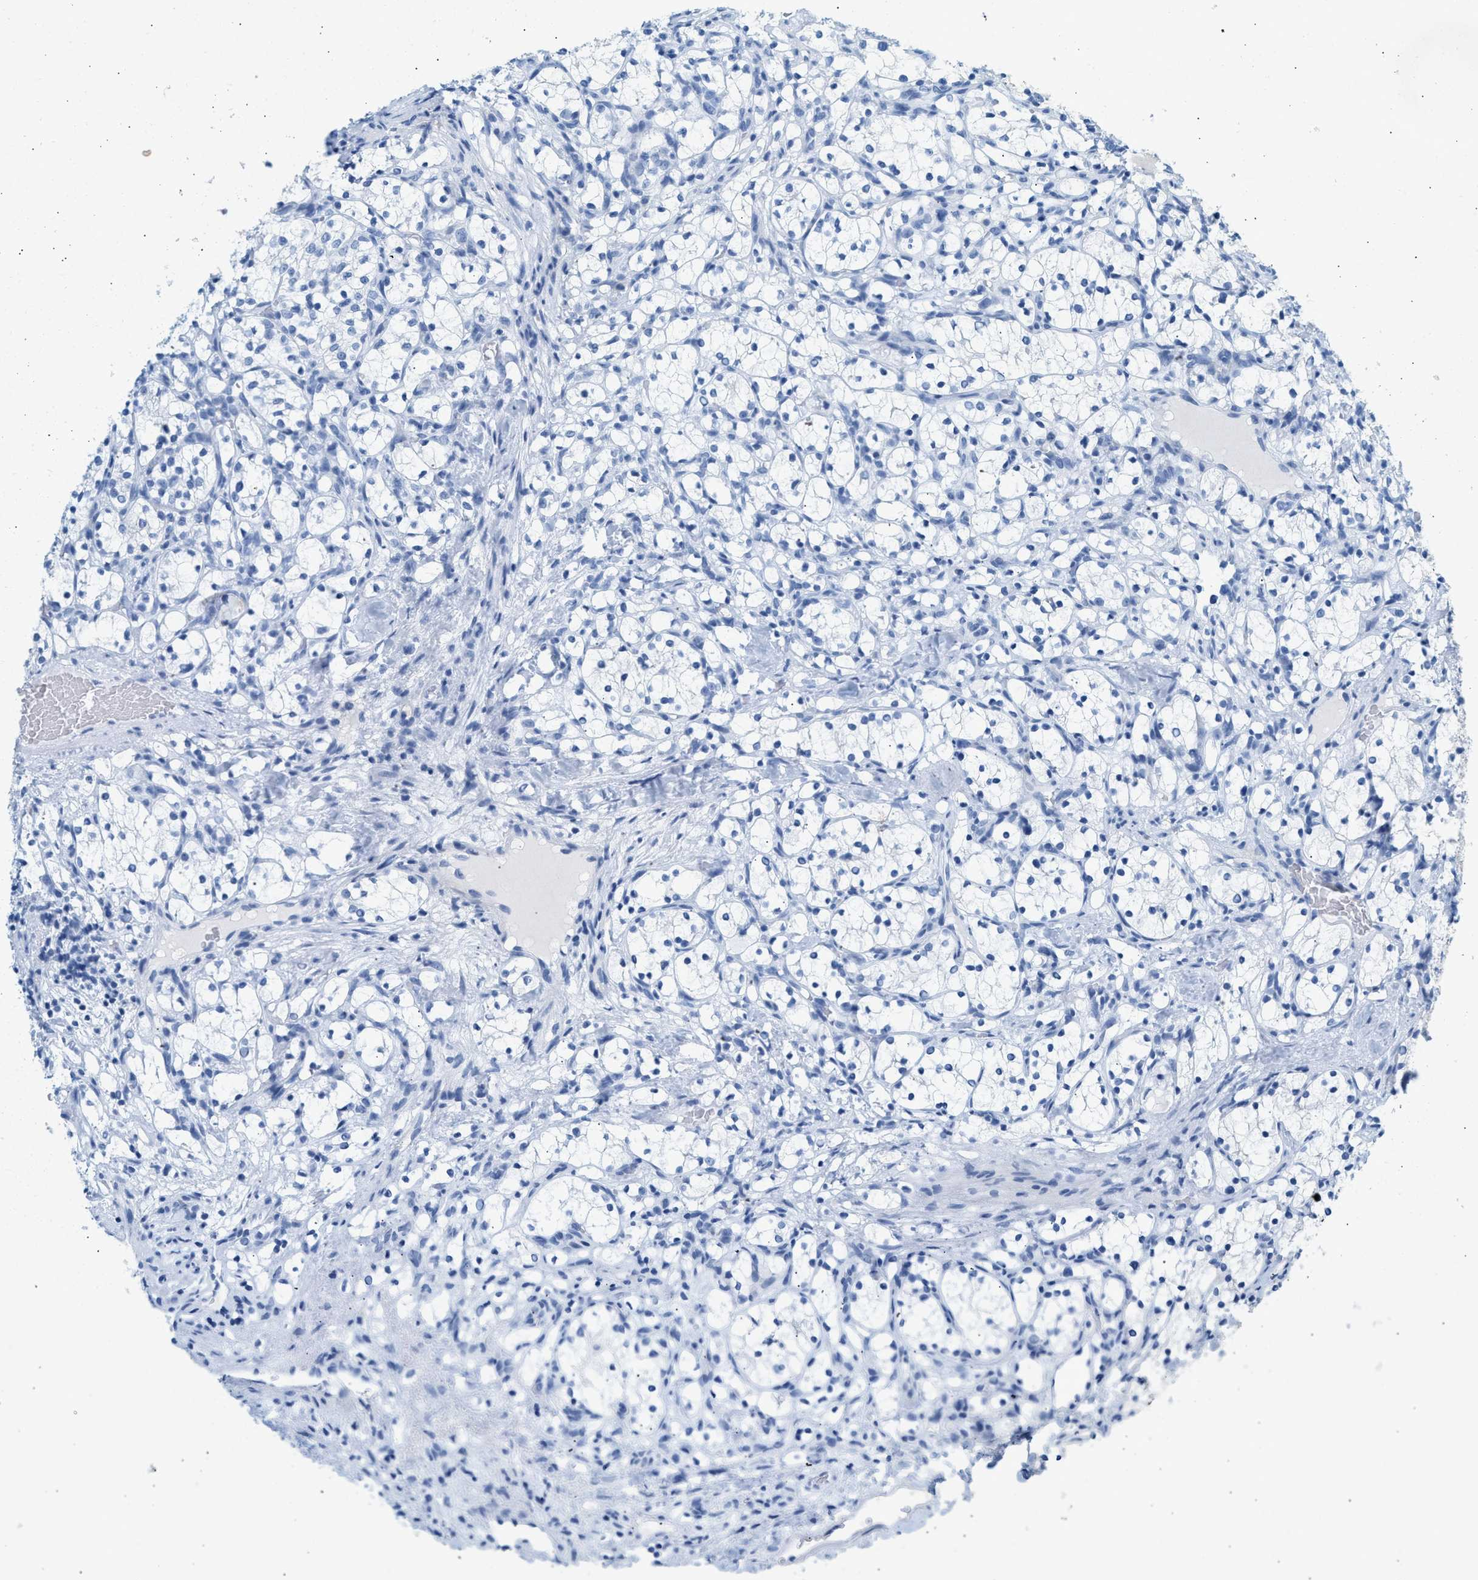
{"staining": {"intensity": "negative", "quantity": "none", "location": "none"}, "tissue": "renal cancer", "cell_type": "Tumor cells", "image_type": "cancer", "snomed": [{"axis": "morphology", "description": "Adenocarcinoma, NOS"}, {"axis": "topography", "description": "Kidney"}], "caption": "IHC image of neoplastic tissue: renal adenocarcinoma stained with DAB exhibits no significant protein expression in tumor cells.", "gene": "HHATL", "patient": {"sex": "female", "age": 69}}